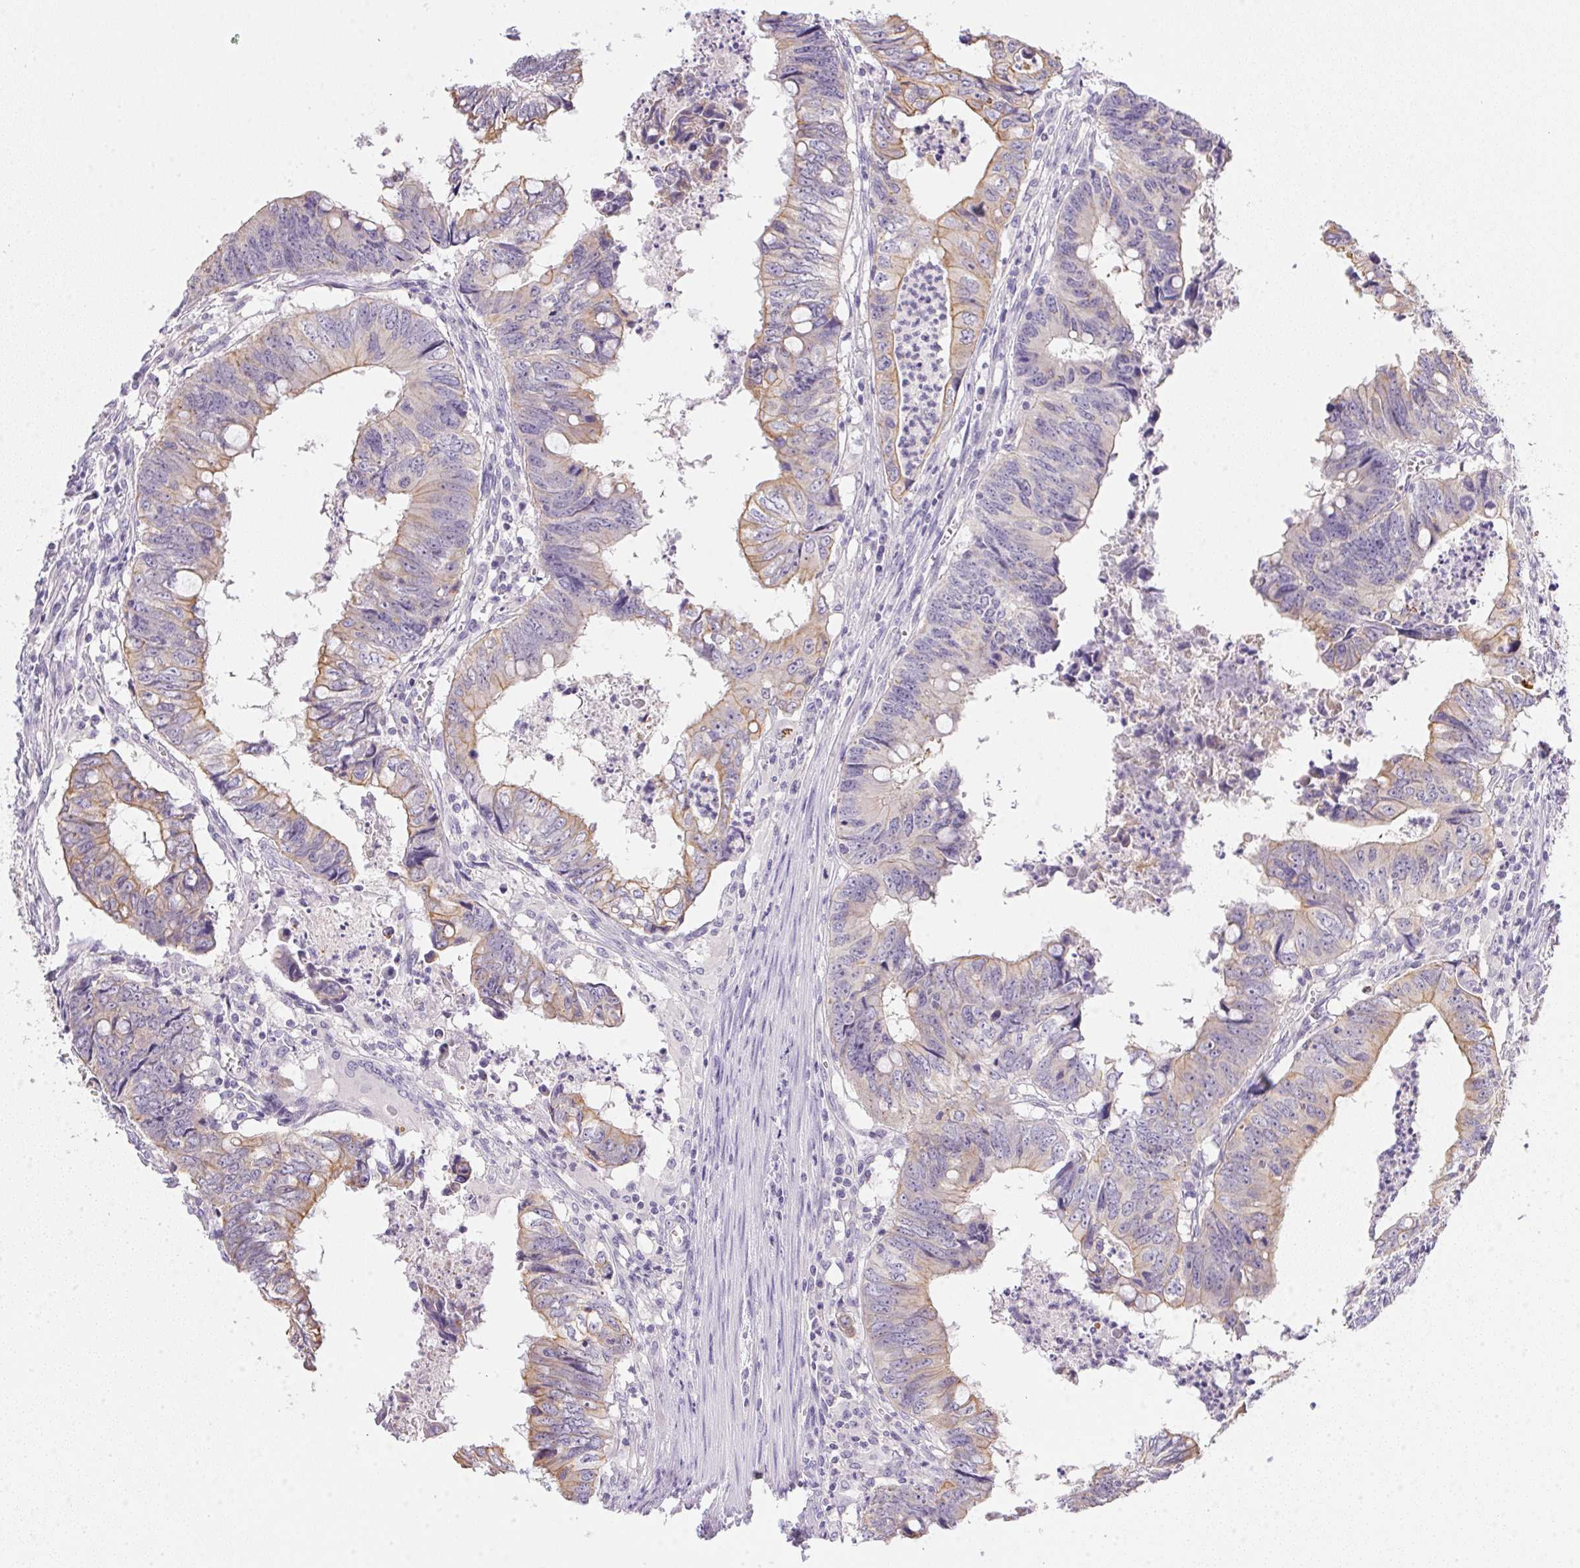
{"staining": {"intensity": "weak", "quantity": "25%-75%", "location": "cytoplasmic/membranous"}, "tissue": "colorectal cancer", "cell_type": "Tumor cells", "image_type": "cancer", "snomed": [{"axis": "morphology", "description": "Adenocarcinoma, NOS"}, {"axis": "topography", "description": "Colon"}], "caption": "A low amount of weak cytoplasmic/membranous positivity is identified in about 25%-75% of tumor cells in adenocarcinoma (colorectal) tissue.", "gene": "SLC17A7", "patient": {"sex": "female", "age": 82}}